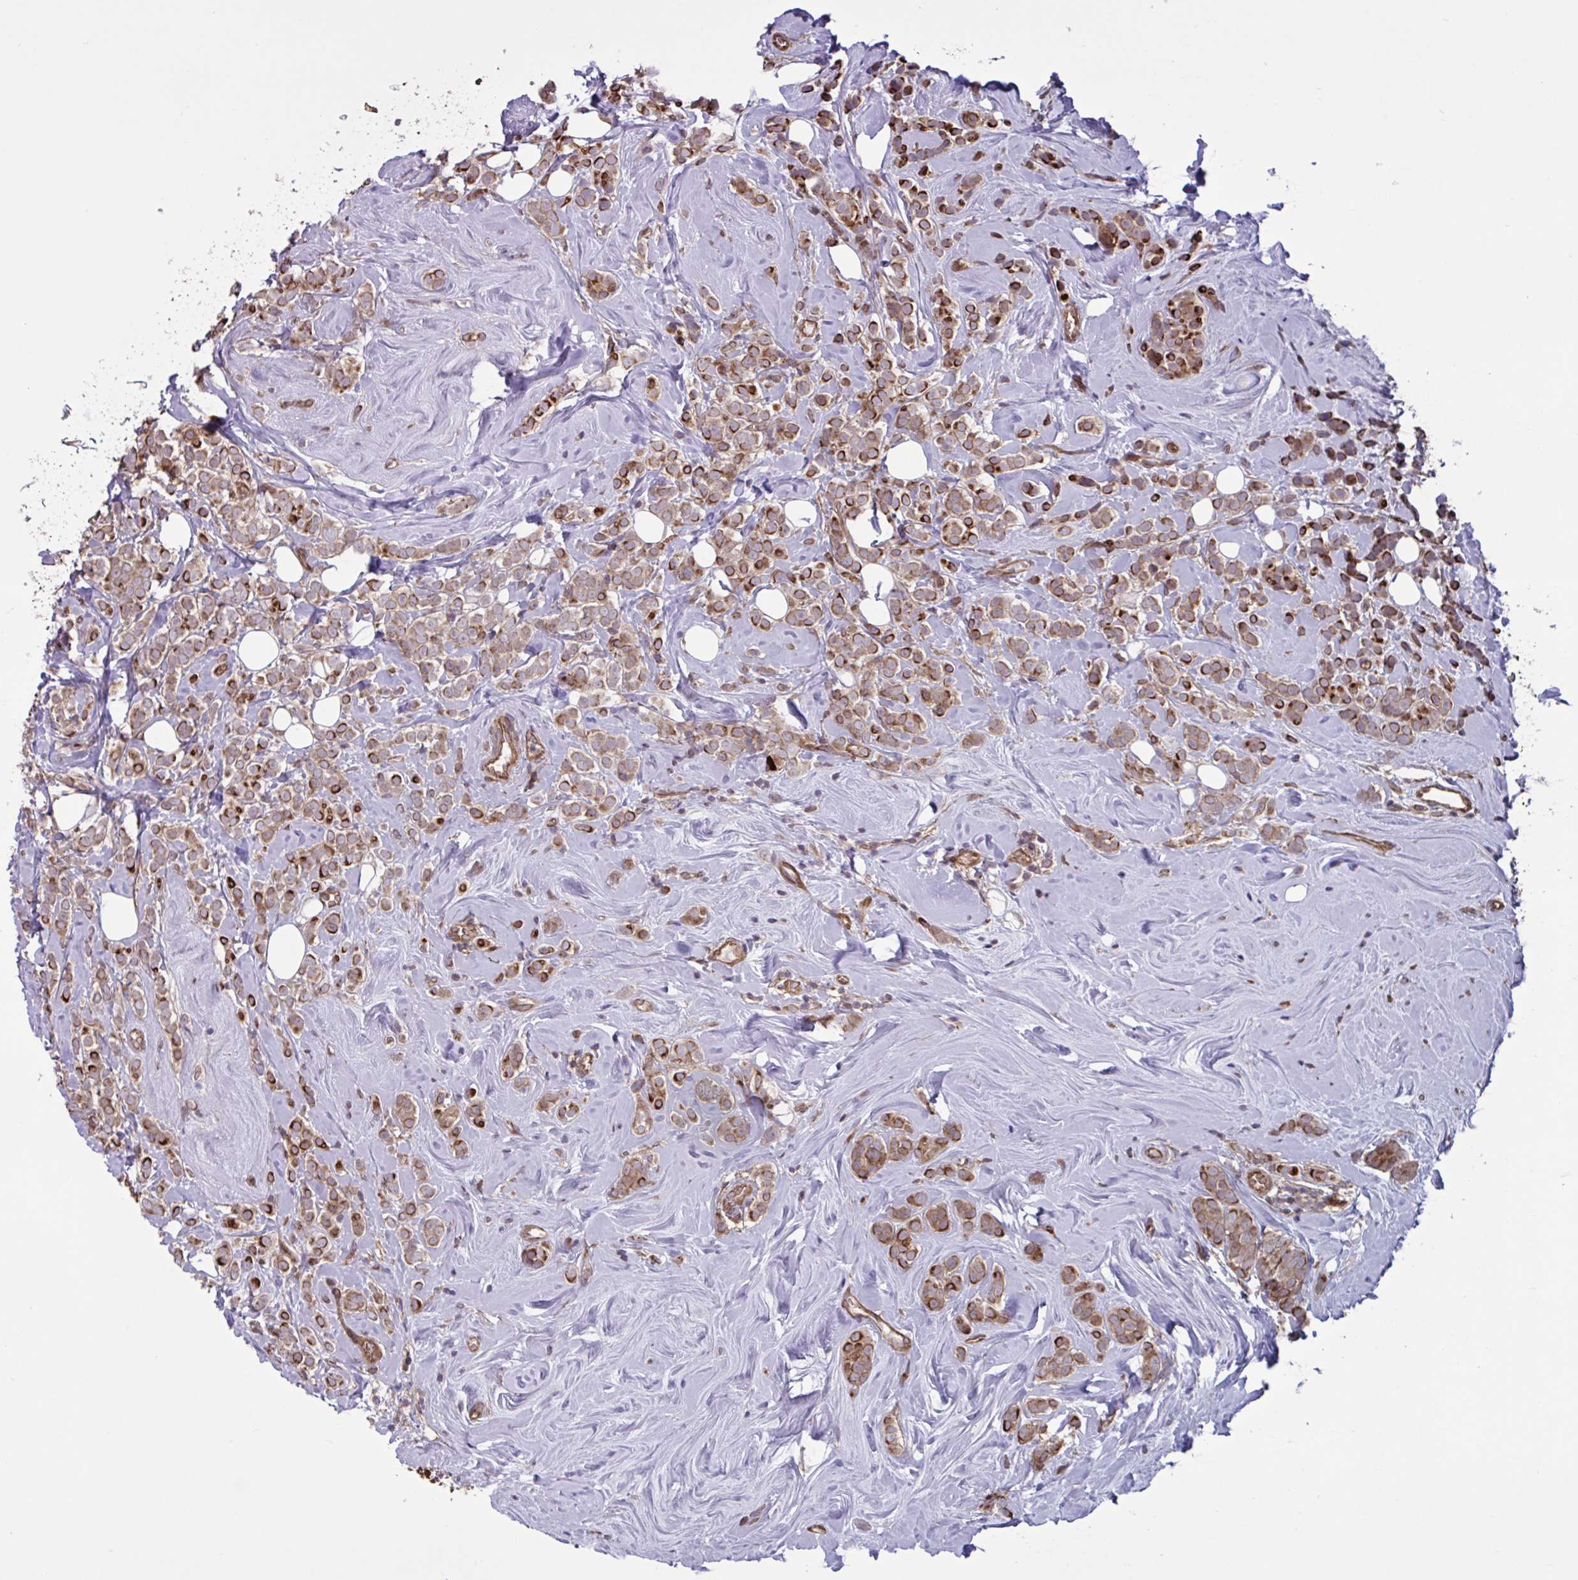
{"staining": {"intensity": "strong", "quantity": "25%-75%", "location": "cytoplasmic/membranous"}, "tissue": "breast cancer", "cell_type": "Tumor cells", "image_type": "cancer", "snomed": [{"axis": "morphology", "description": "Lobular carcinoma"}, {"axis": "topography", "description": "Breast"}], "caption": "IHC staining of breast cancer, which reveals high levels of strong cytoplasmic/membranous staining in about 25%-75% of tumor cells indicating strong cytoplasmic/membranous protein positivity. The staining was performed using DAB (brown) for protein detection and nuclei were counterstained in hematoxylin (blue).", "gene": "GLTP", "patient": {"sex": "female", "age": 49}}